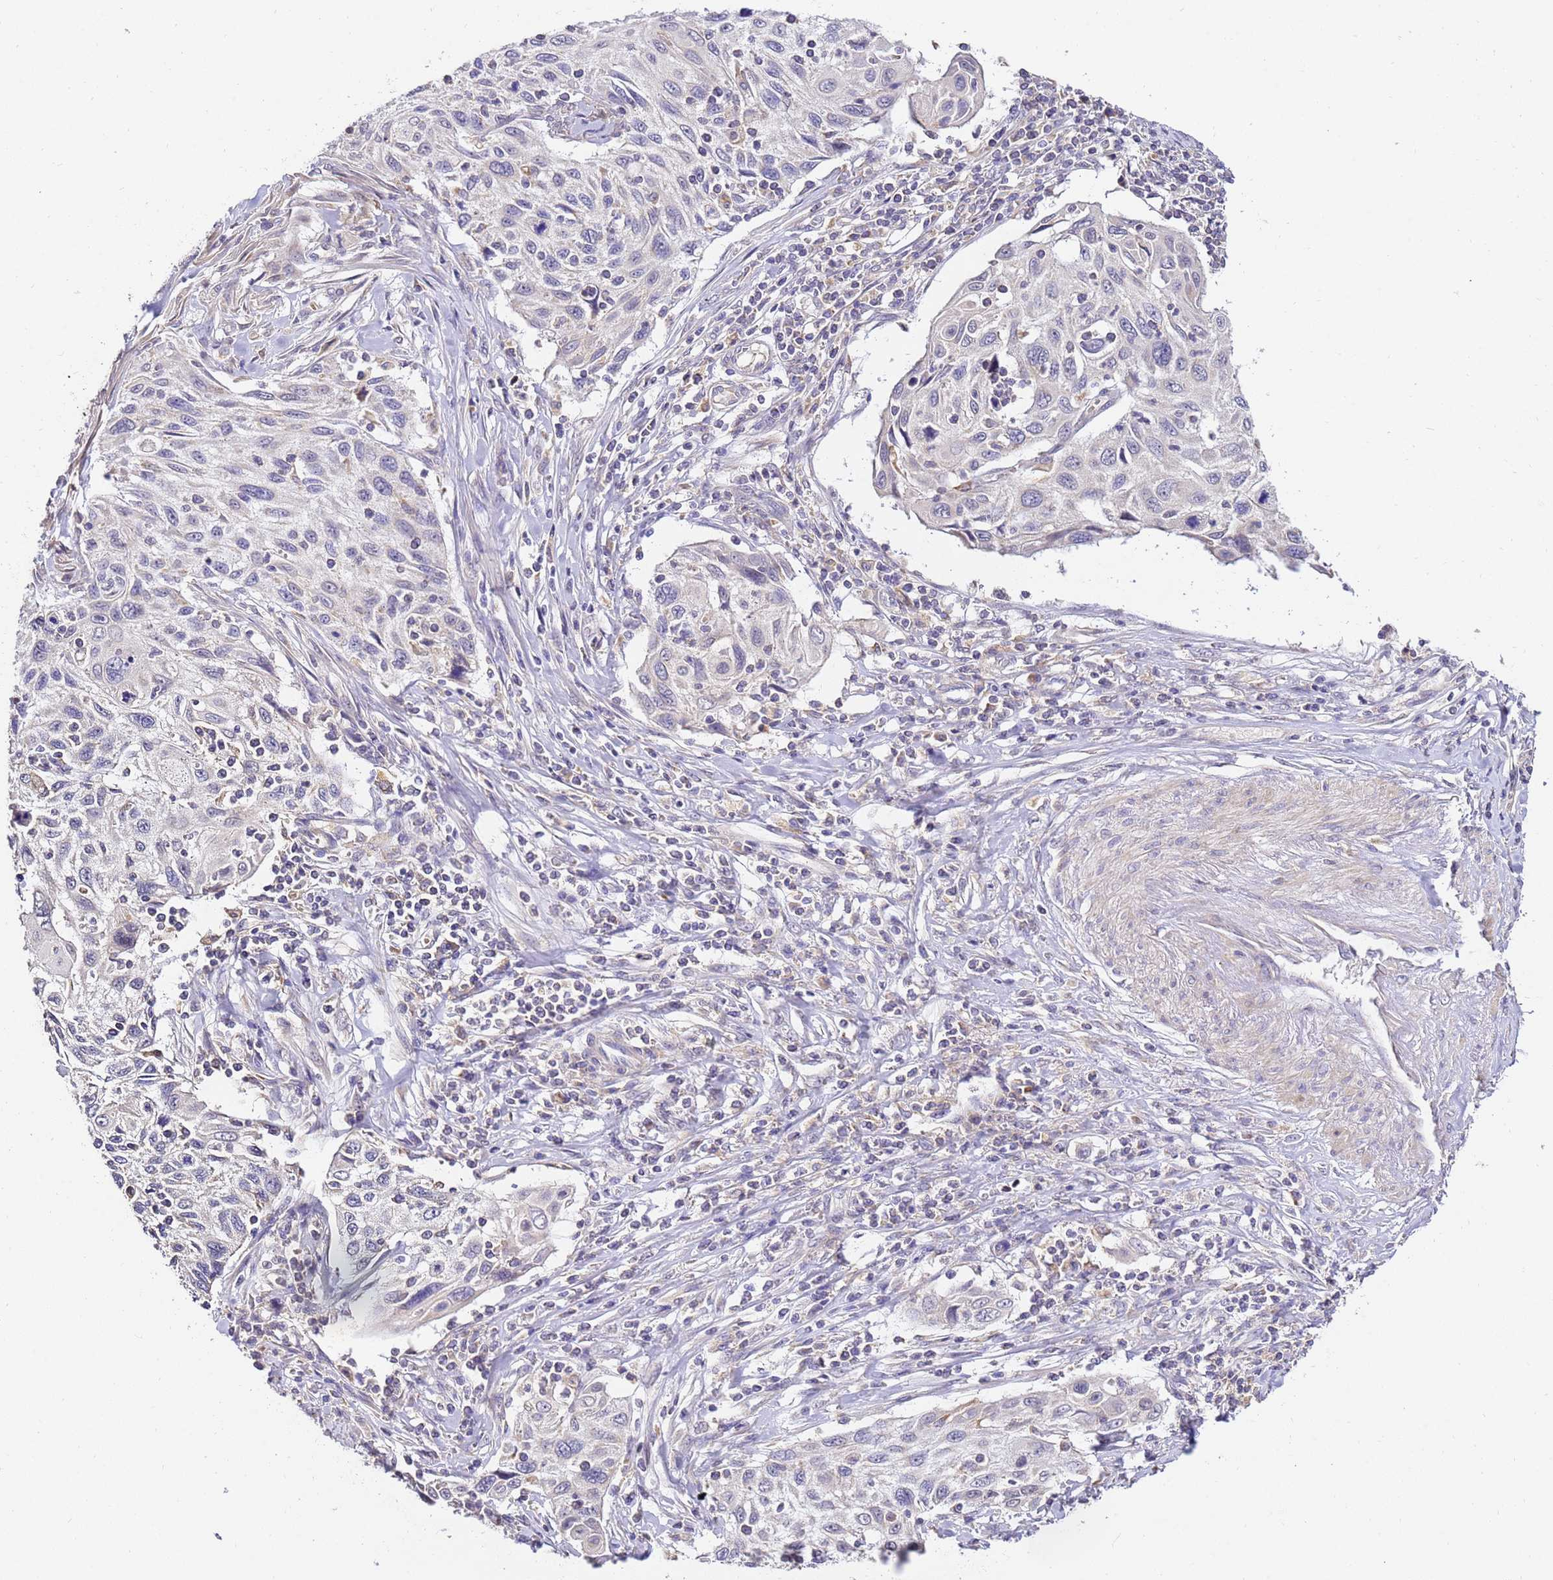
{"staining": {"intensity": "negative", "quantity": "none", "location": "none"}, "tissue": "cervical cancer", "cell_type": "Tumor cells", "image_type": "cancer", "snomed": [{"axis": "morphology", "description": "Squamous cell carcinoma, NOS"}, {"axis": "topography", "description": "Cervix"}], "caption": "Micrograph shows no significant protein staining in tumor cells of cervical cancer (squamous cell carcinoma).", "gene": "ARL8B", "patient": {"sex": "female", "age": 70}}